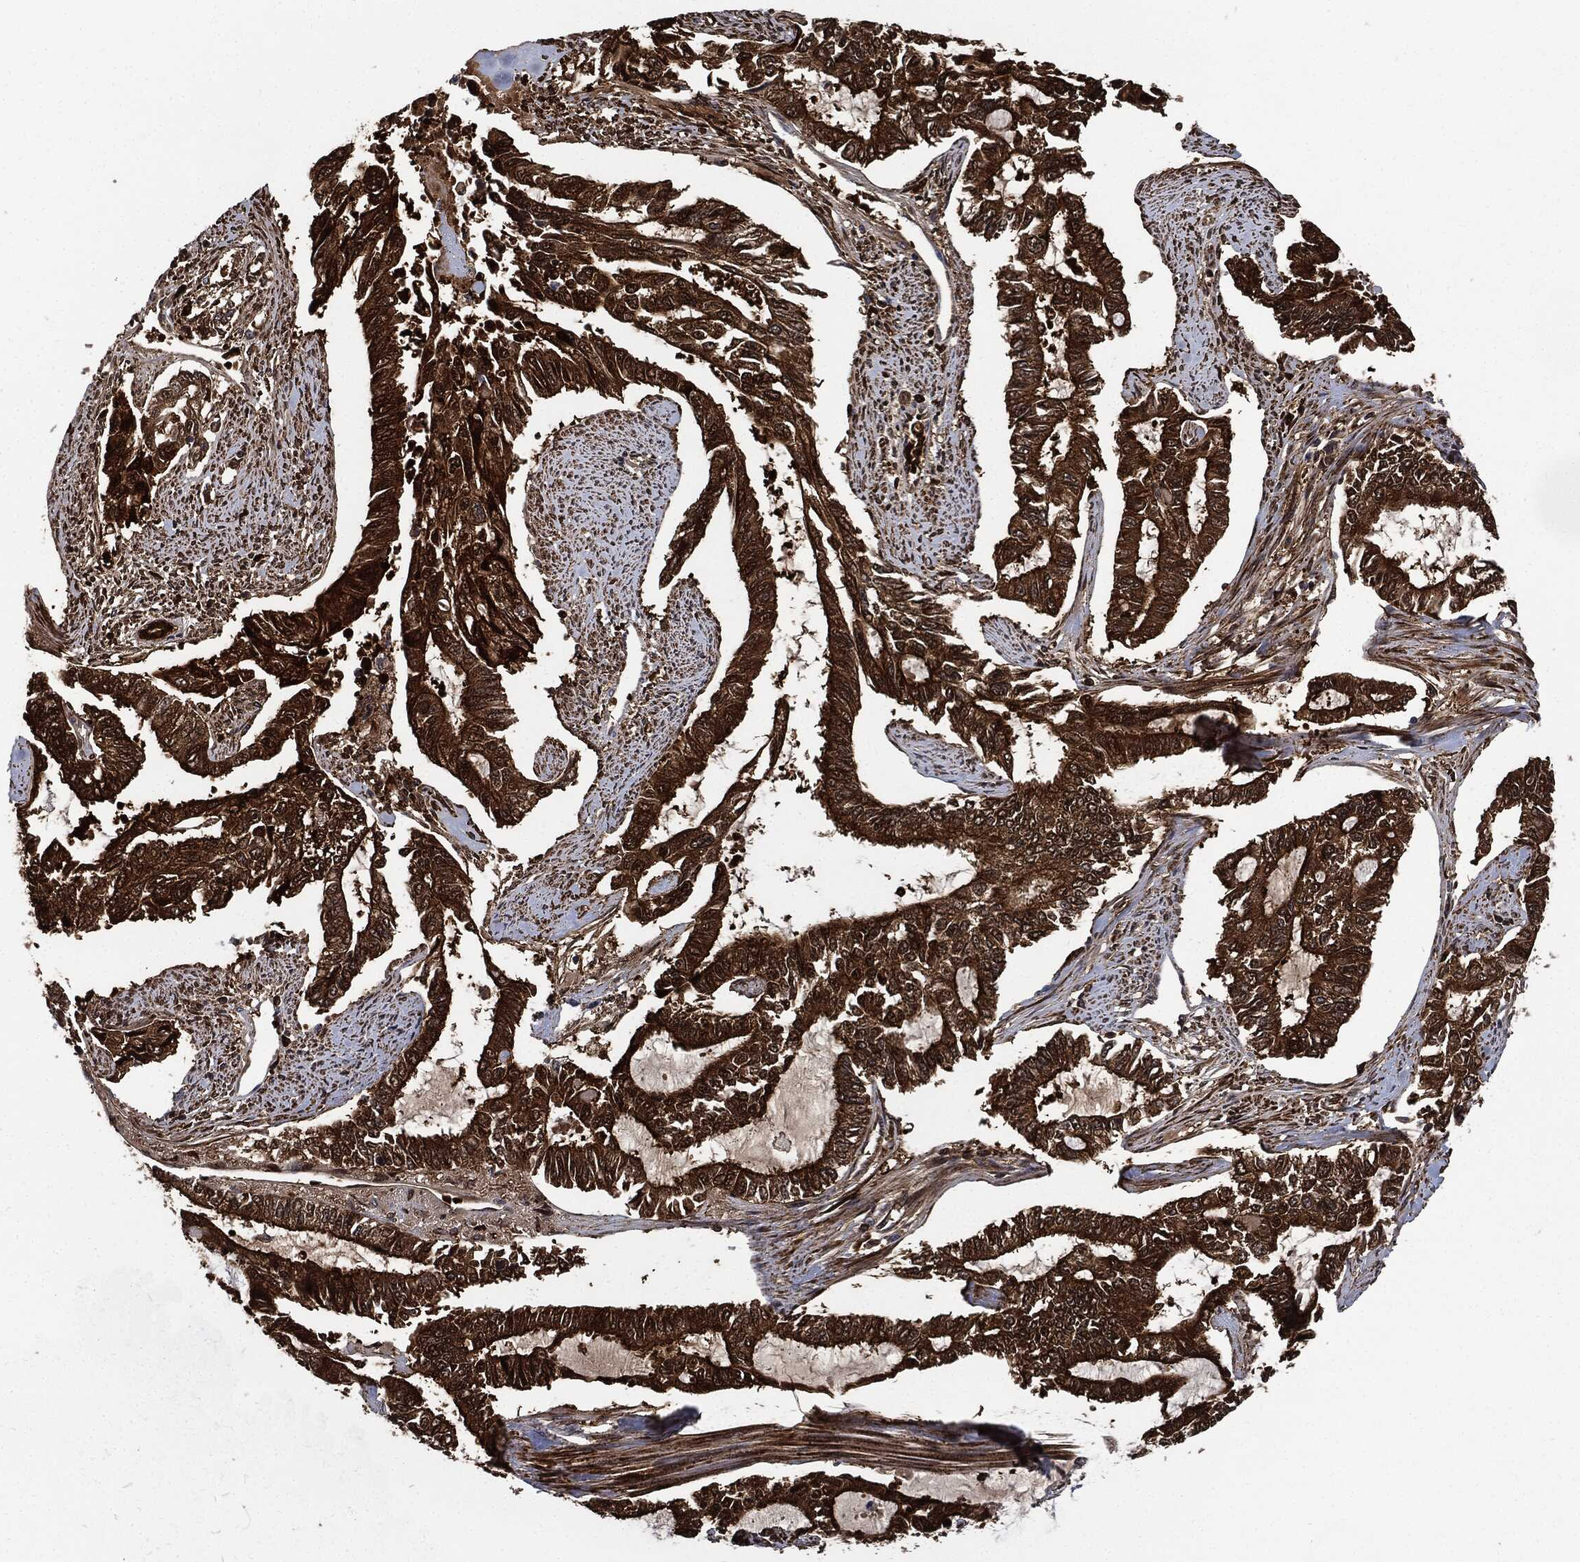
{"staining": {"intensity": "strong", "quantity": ">75%", "location": "cytoplasmic/membranous"}, "tissue": "endometrial cancer", "cell_type": "Tumor cells", "image_type": "cancer", "snomed": [{"axis": "morphology", "description": "Adenocarcinoma, NOS"}, {"axis": "topography", "description": "Uterus"}], "caption": "This is a photomicrograph of immunohistochemistry (IHC) staining of endometrial cancer (adenocarcinoma), which shows strong staining in the cytoplasmic/membranous of tumor cells.", "gene": "PRDX2", "patient": {"sex": "female", "age": 59}}